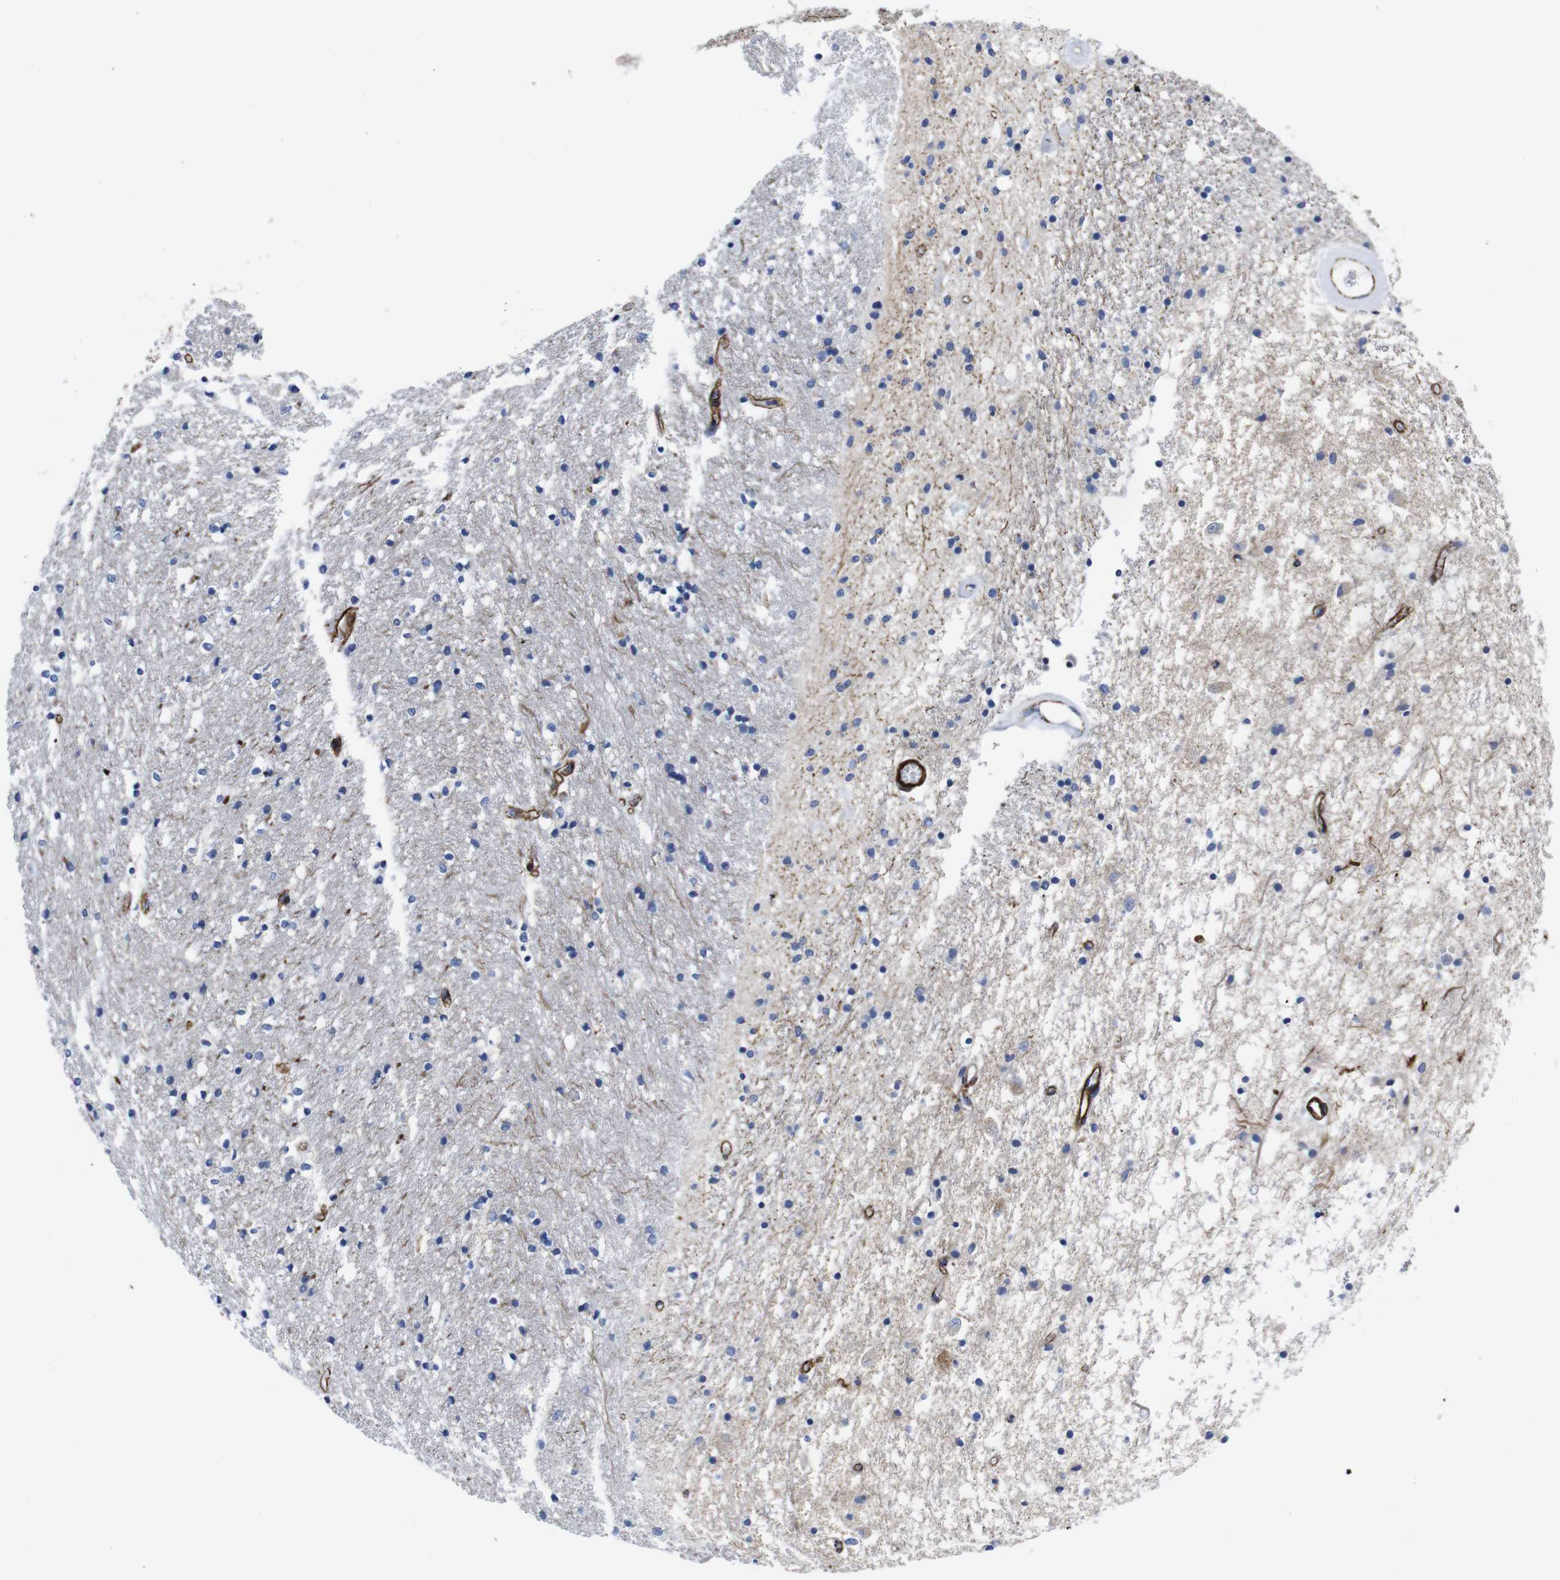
{"staining": {"intensity": "negative", "quantity": "none", "location": "none"}, "tissue": "caudate", "cell_type": "Glial cells", "image_type": "normal", "snomed": [{"axis": "morphology", "description": "Normal tissue, NOS"}, {"axis": "topography", "description": "Lateral ventricle wall"}], "caption": "The histopathology image reveals no staining of glial cells in unremarkable caudate. Brightfield microscopy of IHC stained with DAB (brown) and hematoxylin (blue), captured at high magnification.", "gene": "WNT10A", "patient": {"sex": "female", "age": 54}}